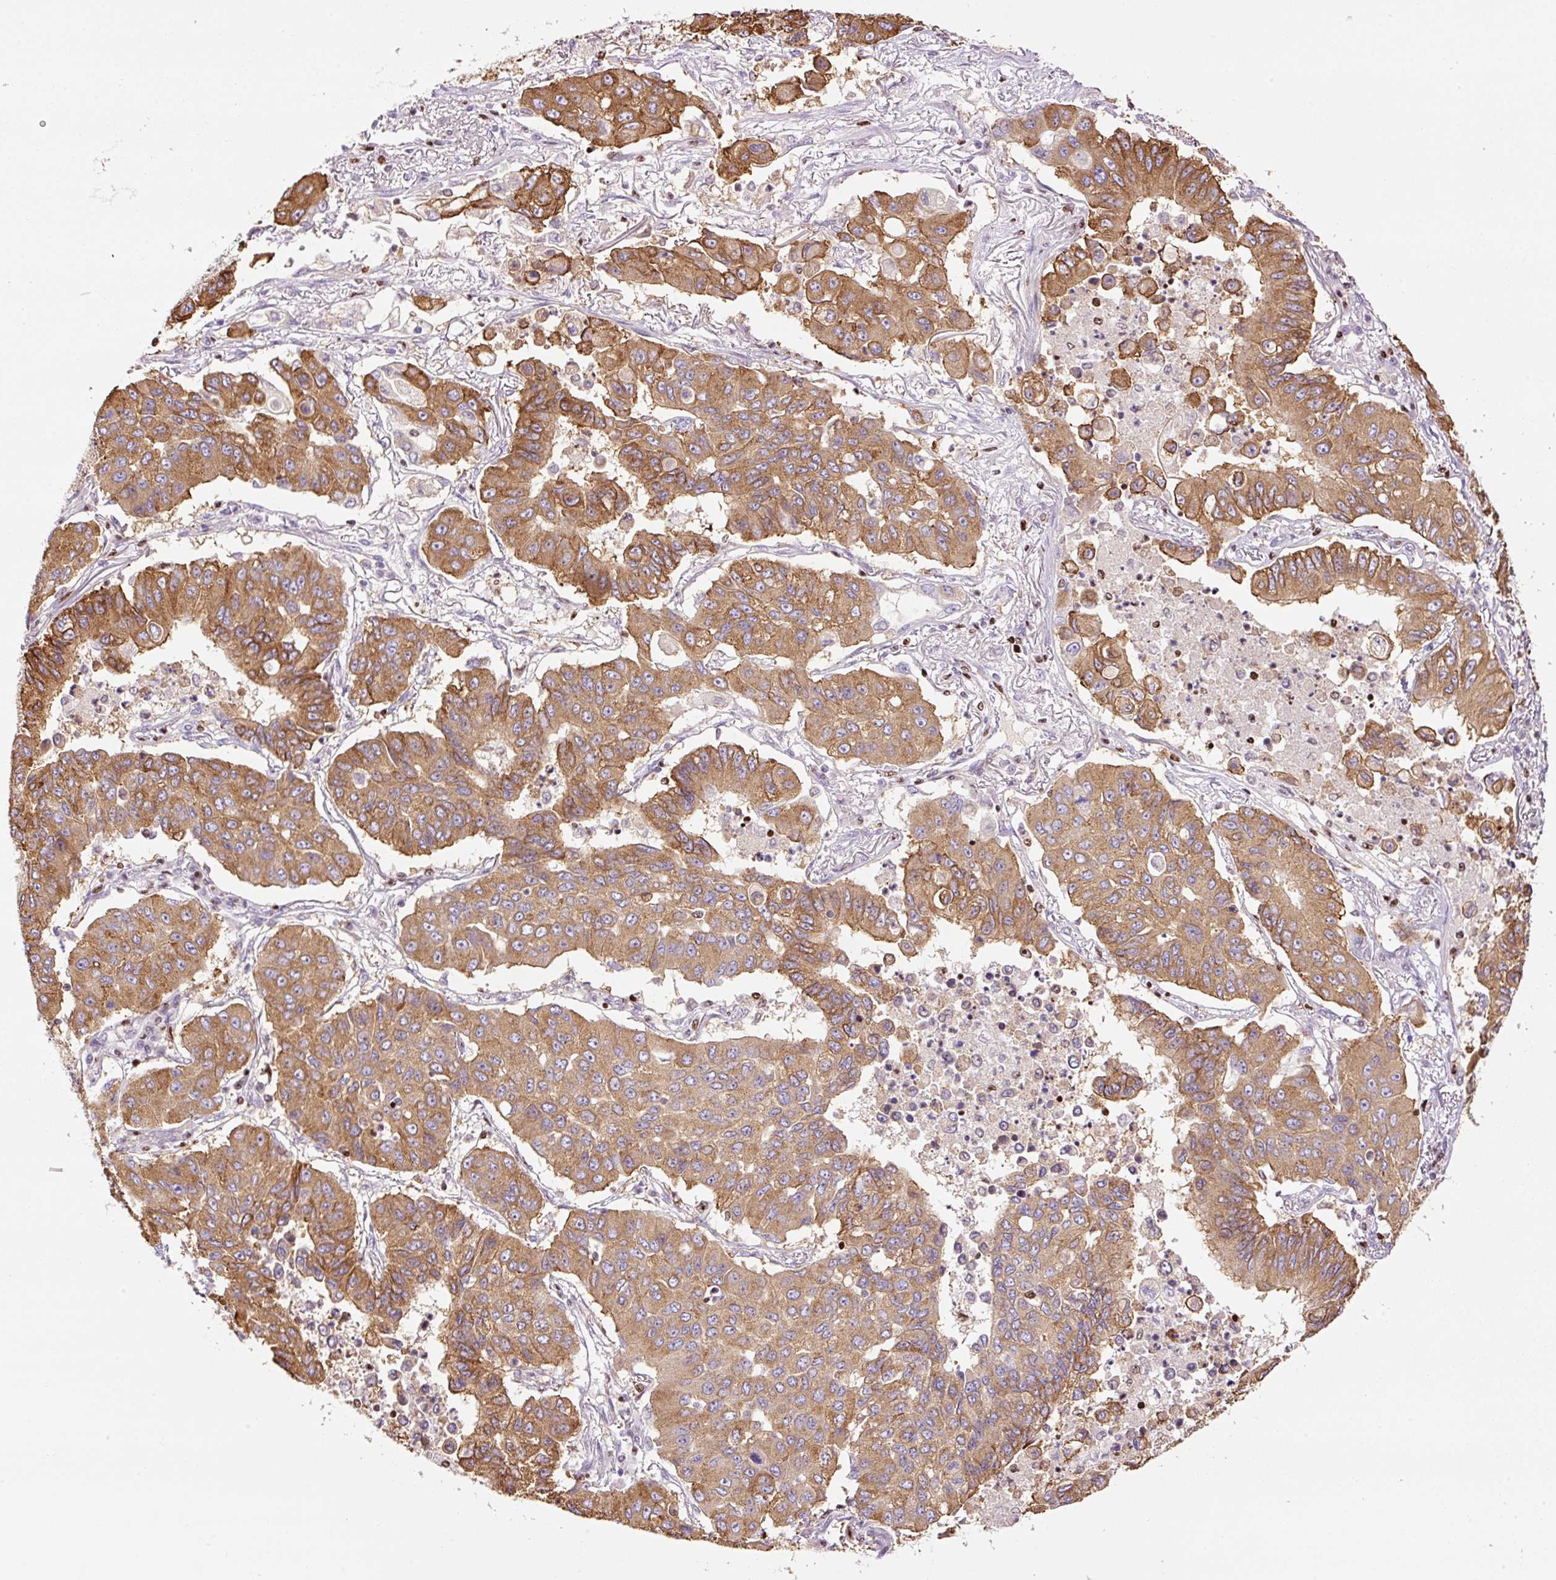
{"staining": {"intensity": "moderate", "quantity": ">75%", "location": "cytoplasmic/membranous"}, "tissue": "lung cancer", "cell_type": "Tumor cells", "image_type": "cancer", "snomed": [{"axis": "morphology", "description": "Squamous cell carcinoma, NOS"}, {"axis": "topography", "description": "Lung"}], "caption": "Immunohistochemistry (IHC) of human squamous cell carcinoma (lung) exhibits medium levels of moderate cytoplasmic/membranous positivity in approximately >75% of tumor cells. (brown staining indicates protein expression, while blue staining denotes nuclei).", "gene": "TMEM8B", "patient": {"sex": "male", "age": 74}}